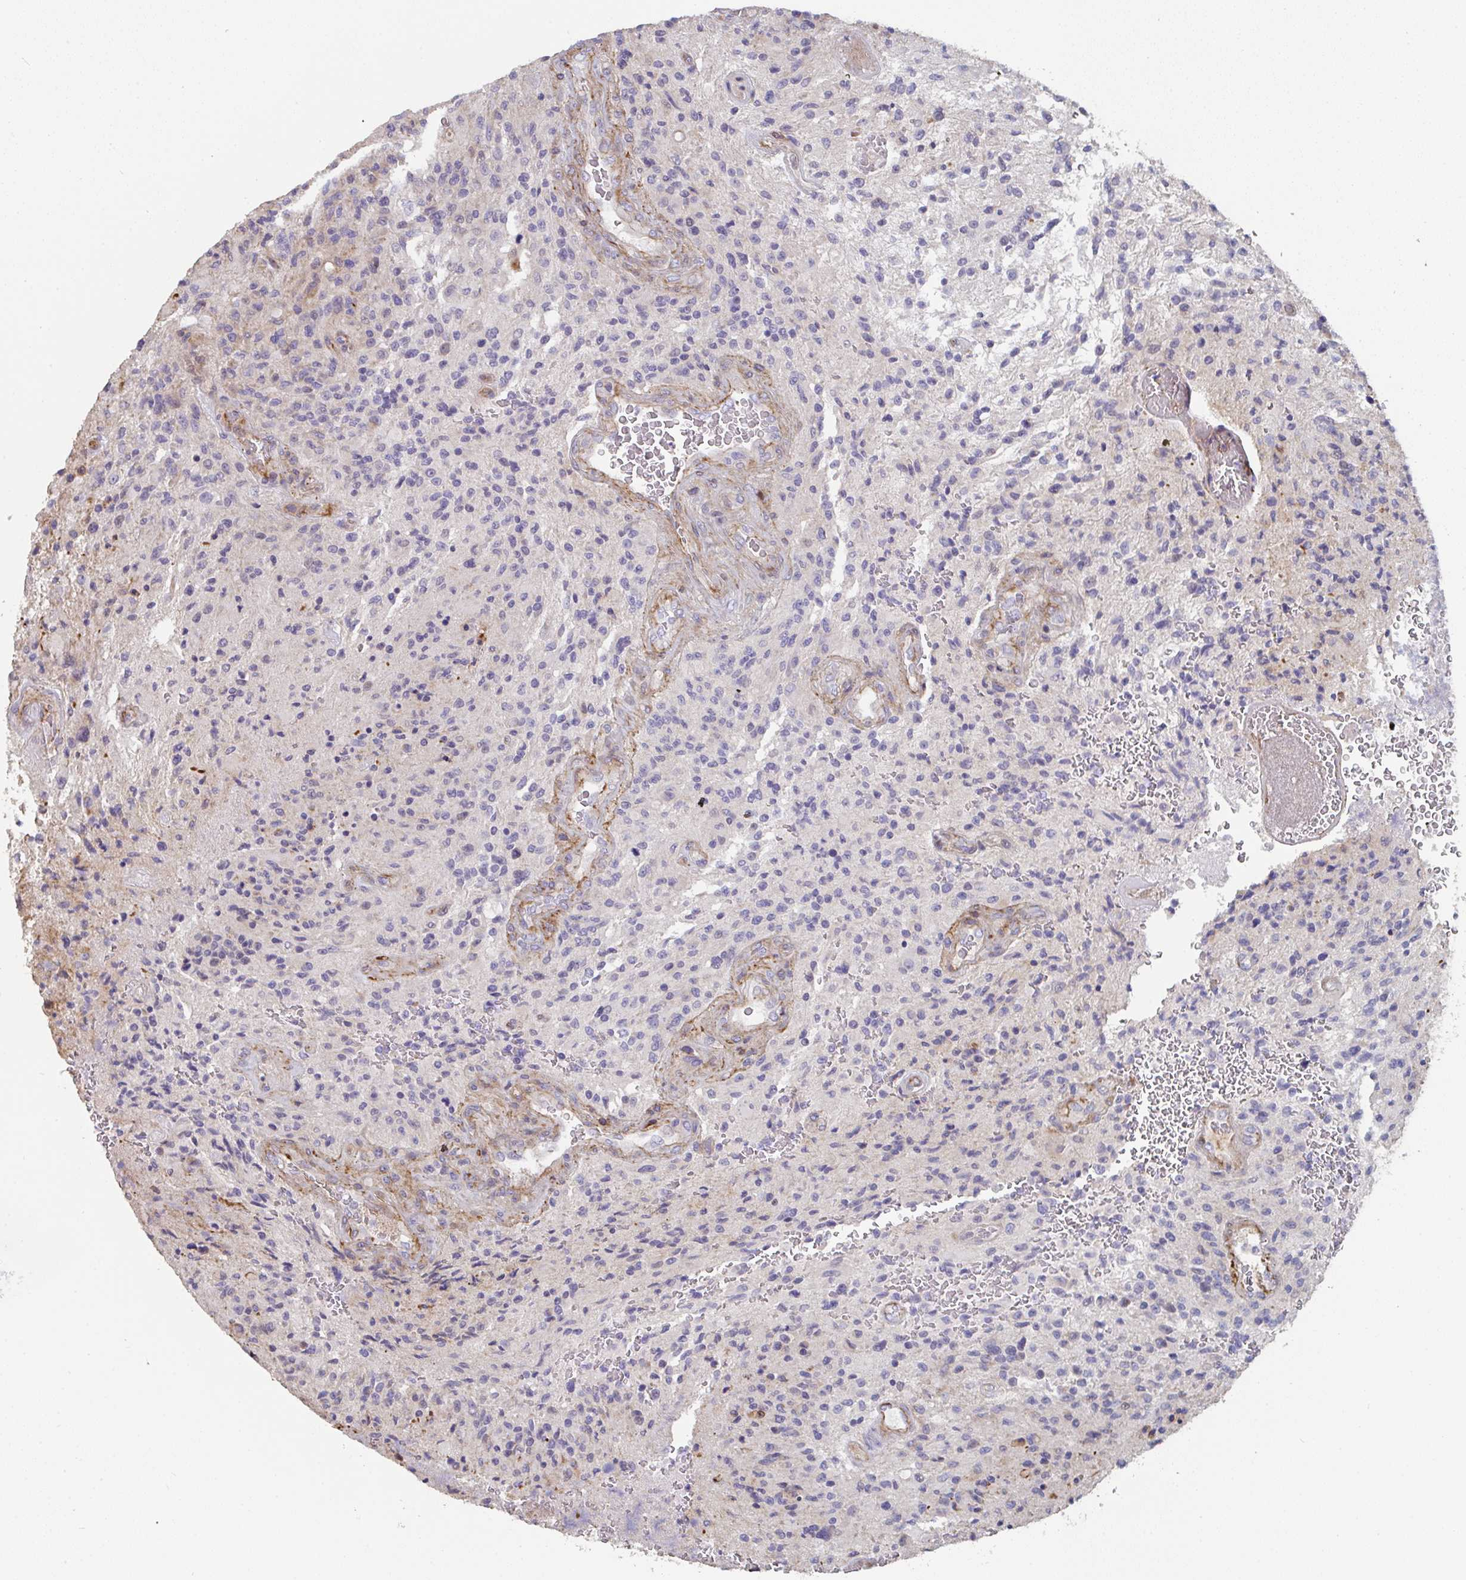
{"staining": {"intensity": "negative", "quantity": "none", "location": "none"}, "tissue": "glioma", "cell_type": "Tumor cells", "image_type": "cancer", "snomed": [{"axis": "morphology", "description": "Normal tissue, NOS"}, {"axis": "morphology", "description": "Glioma, malignant, High grade"}, {"axis": "topography", "description": "Cerebral cortex"}], "caption": "Immunohistochemical staining of glioma reveals no significant positivity in tumor cells.", "gene": "FZD2", "patient": {"sex": "male", "age": 56}}